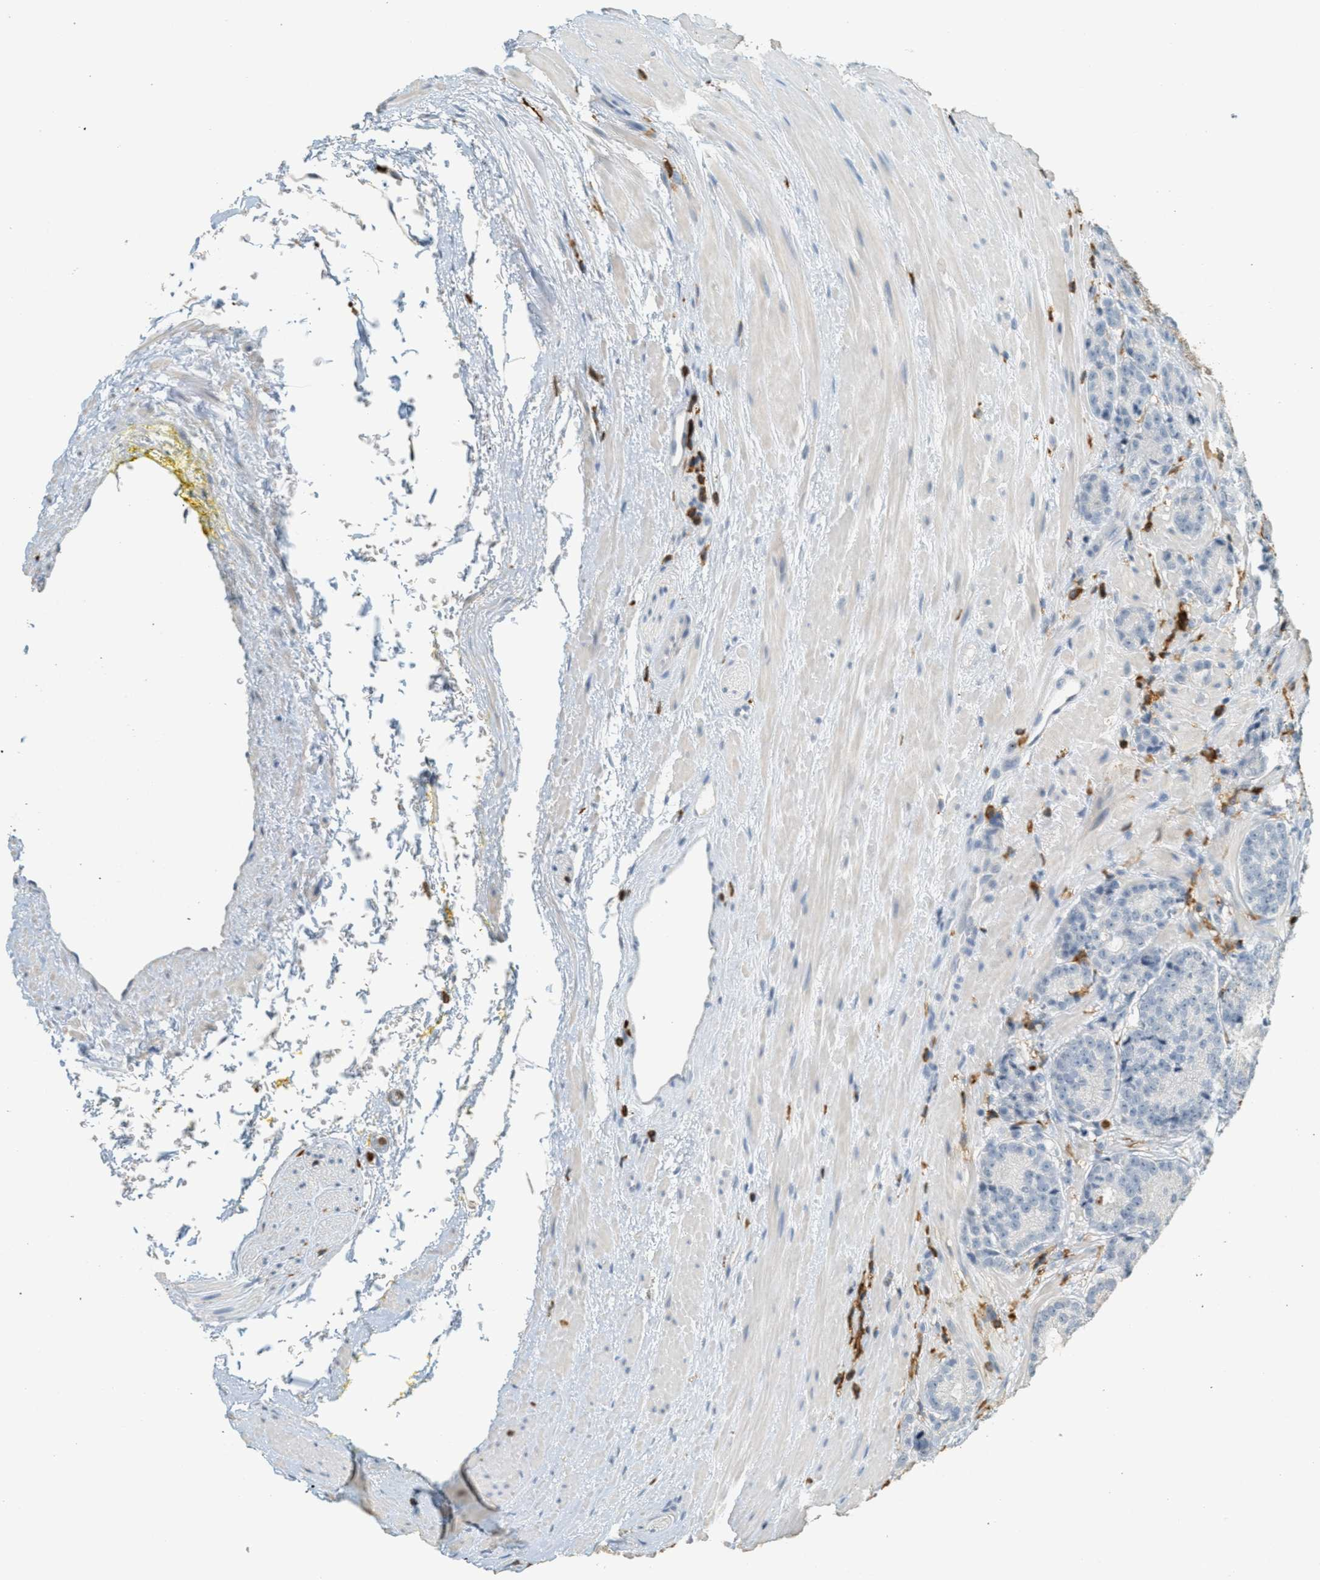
{"staining": {"intensity": "negative", "quantity": "none", "location": "none"}, "tissue": "prostate cancer", "cell_type": "Tumor cells", "image_type": "cancer", "snomed": [{"axis": "morphology", "description": "Adenocarcinoma, High grade"}, {"axis": "topography", "description": "Prostate"}], "caption": "A micrograph of prostate cancer (high-grade adenocarcinoma) stained for a protein demonstrates no brown staining in tumor cells.", "gene": "LSP1", "patient": {"sex": "male", "age": 61}}